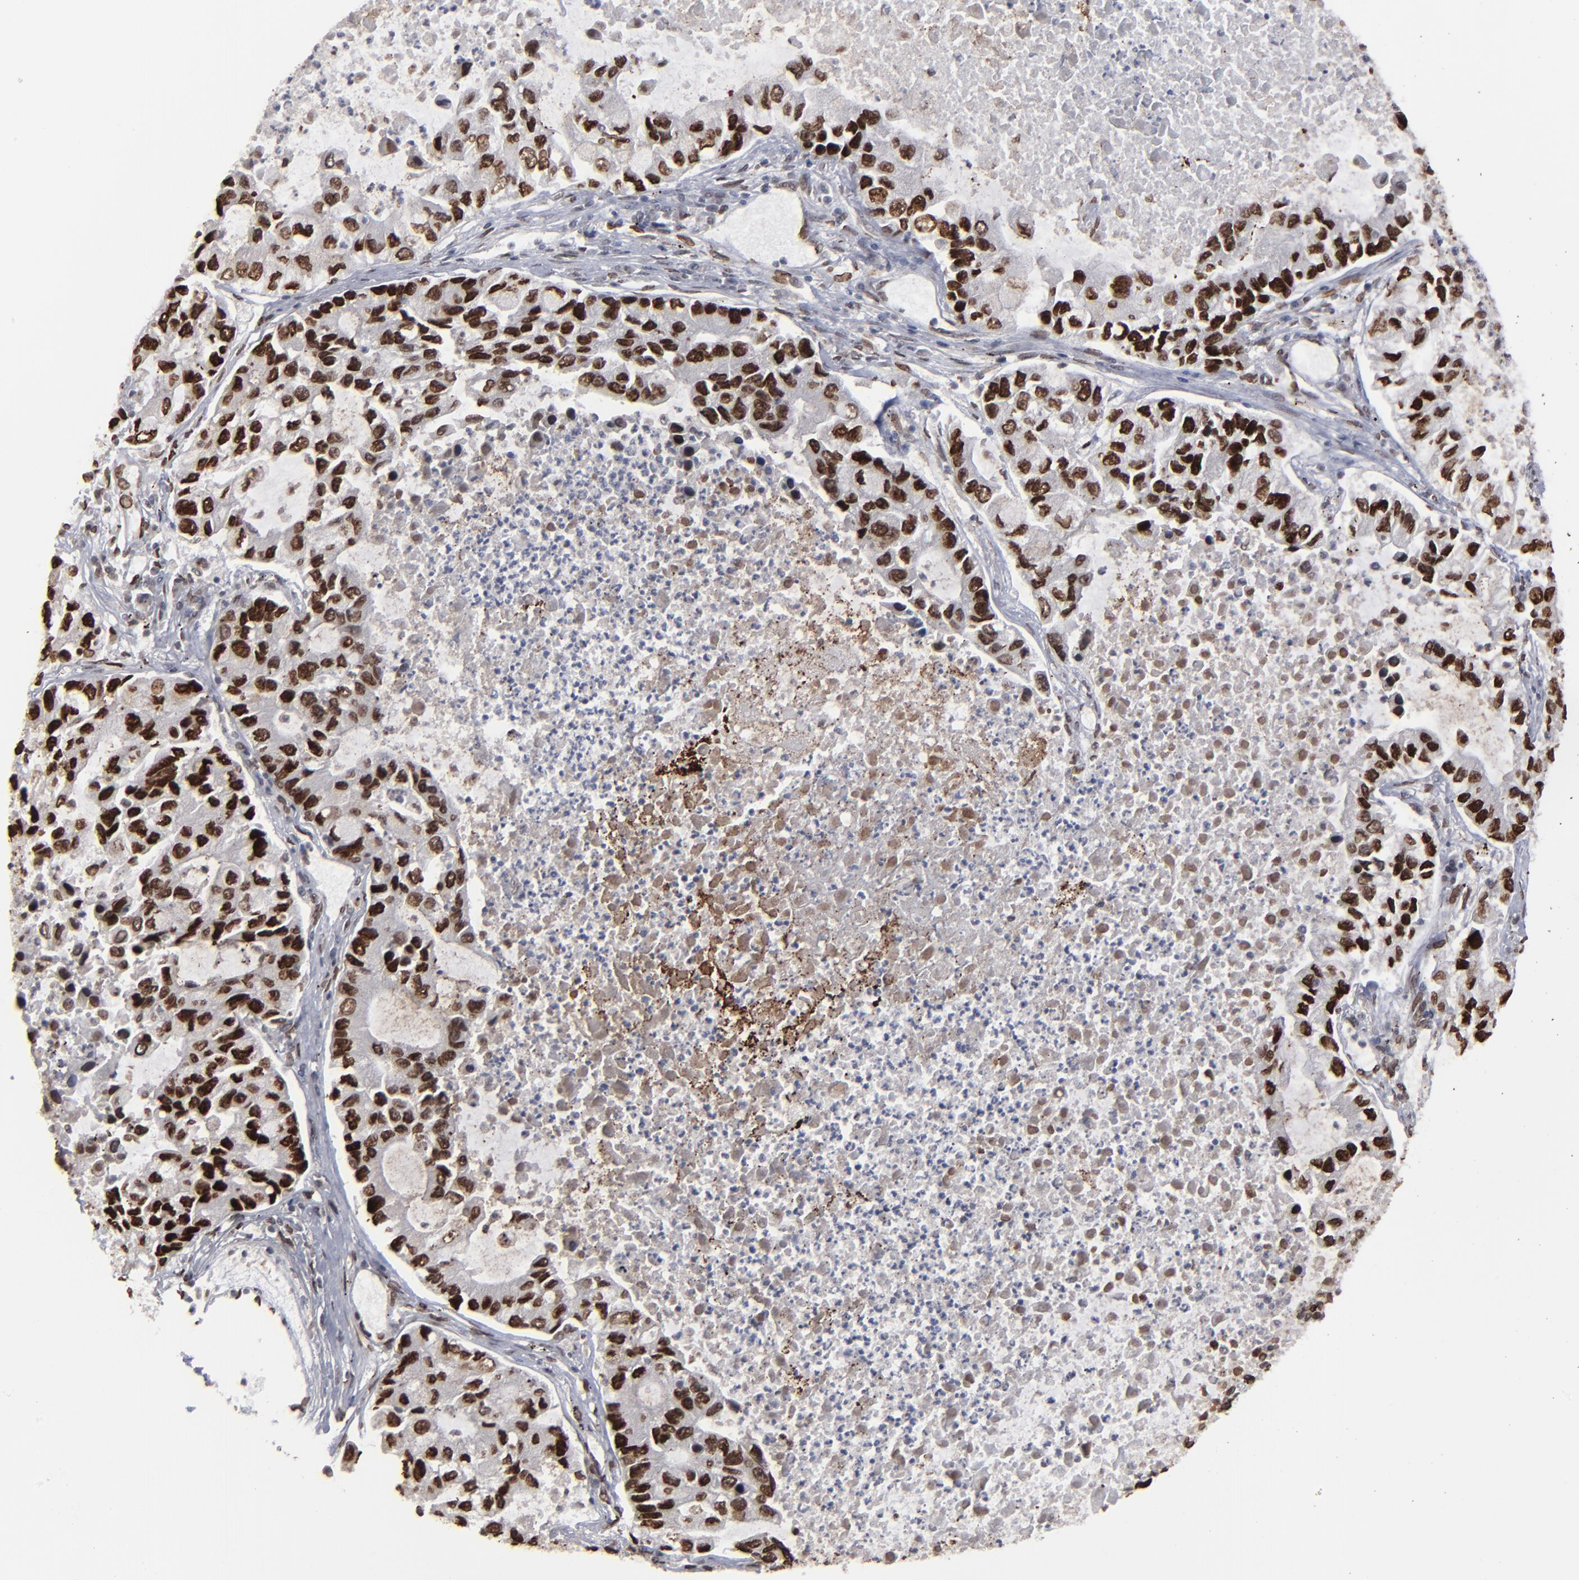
{"staining": {"intensity": "strong", "quantity": ">75%", "location": "nuclear"}, "tissue": "lung cancer", "cell_type": "Tumor cells", "image_type": "cancer", "snomed": [{"axis": "morphology", "description": "Adenocarcinoma, NOS"}, {"axis": "topography", "description": "Lung"}], "caption": "Lung adenocarcinoma stained for a protein demonstrates strong nuclear positivity in tumor cells.", "gene": "BAZ1A", "patient": {"sex": "female", "age": 51}}